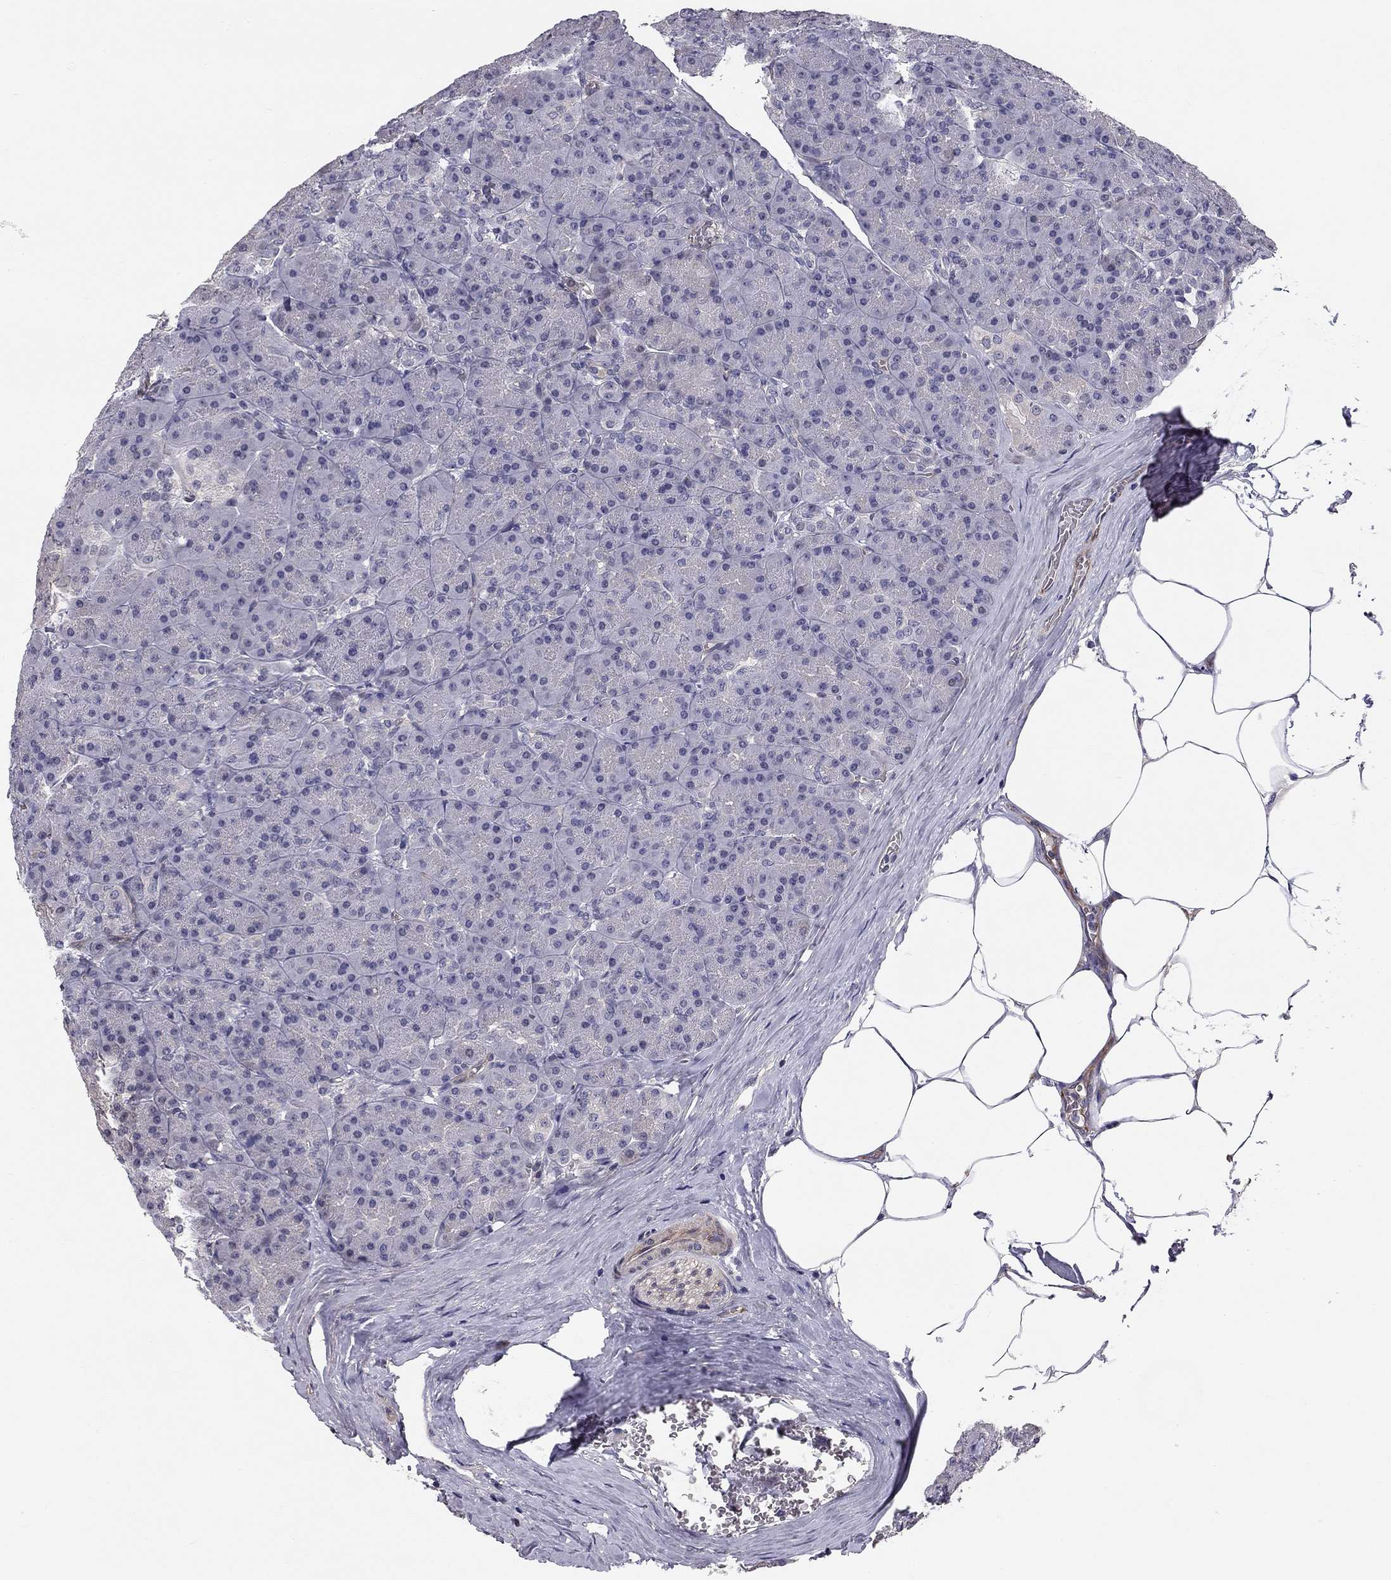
{"staining": {"intensity": "negative", "quantity": "none", "location": "none"}, "tissue": "pancreas", "cell_type": "Exocrine glandular cells", "image_type": "normal", "snomed": [{"axis": "morphology", "description": "Normal tissue, NOS"}, {"axis": "topography", "description": "Pancreas"}], "caption": "Pancreas stained for a protein using immunohistochemistry (IHC) exhibits no expression exocrine glandular cells.", "gene": "GJB4", "patient": {"sex": "male", "age": 57}}